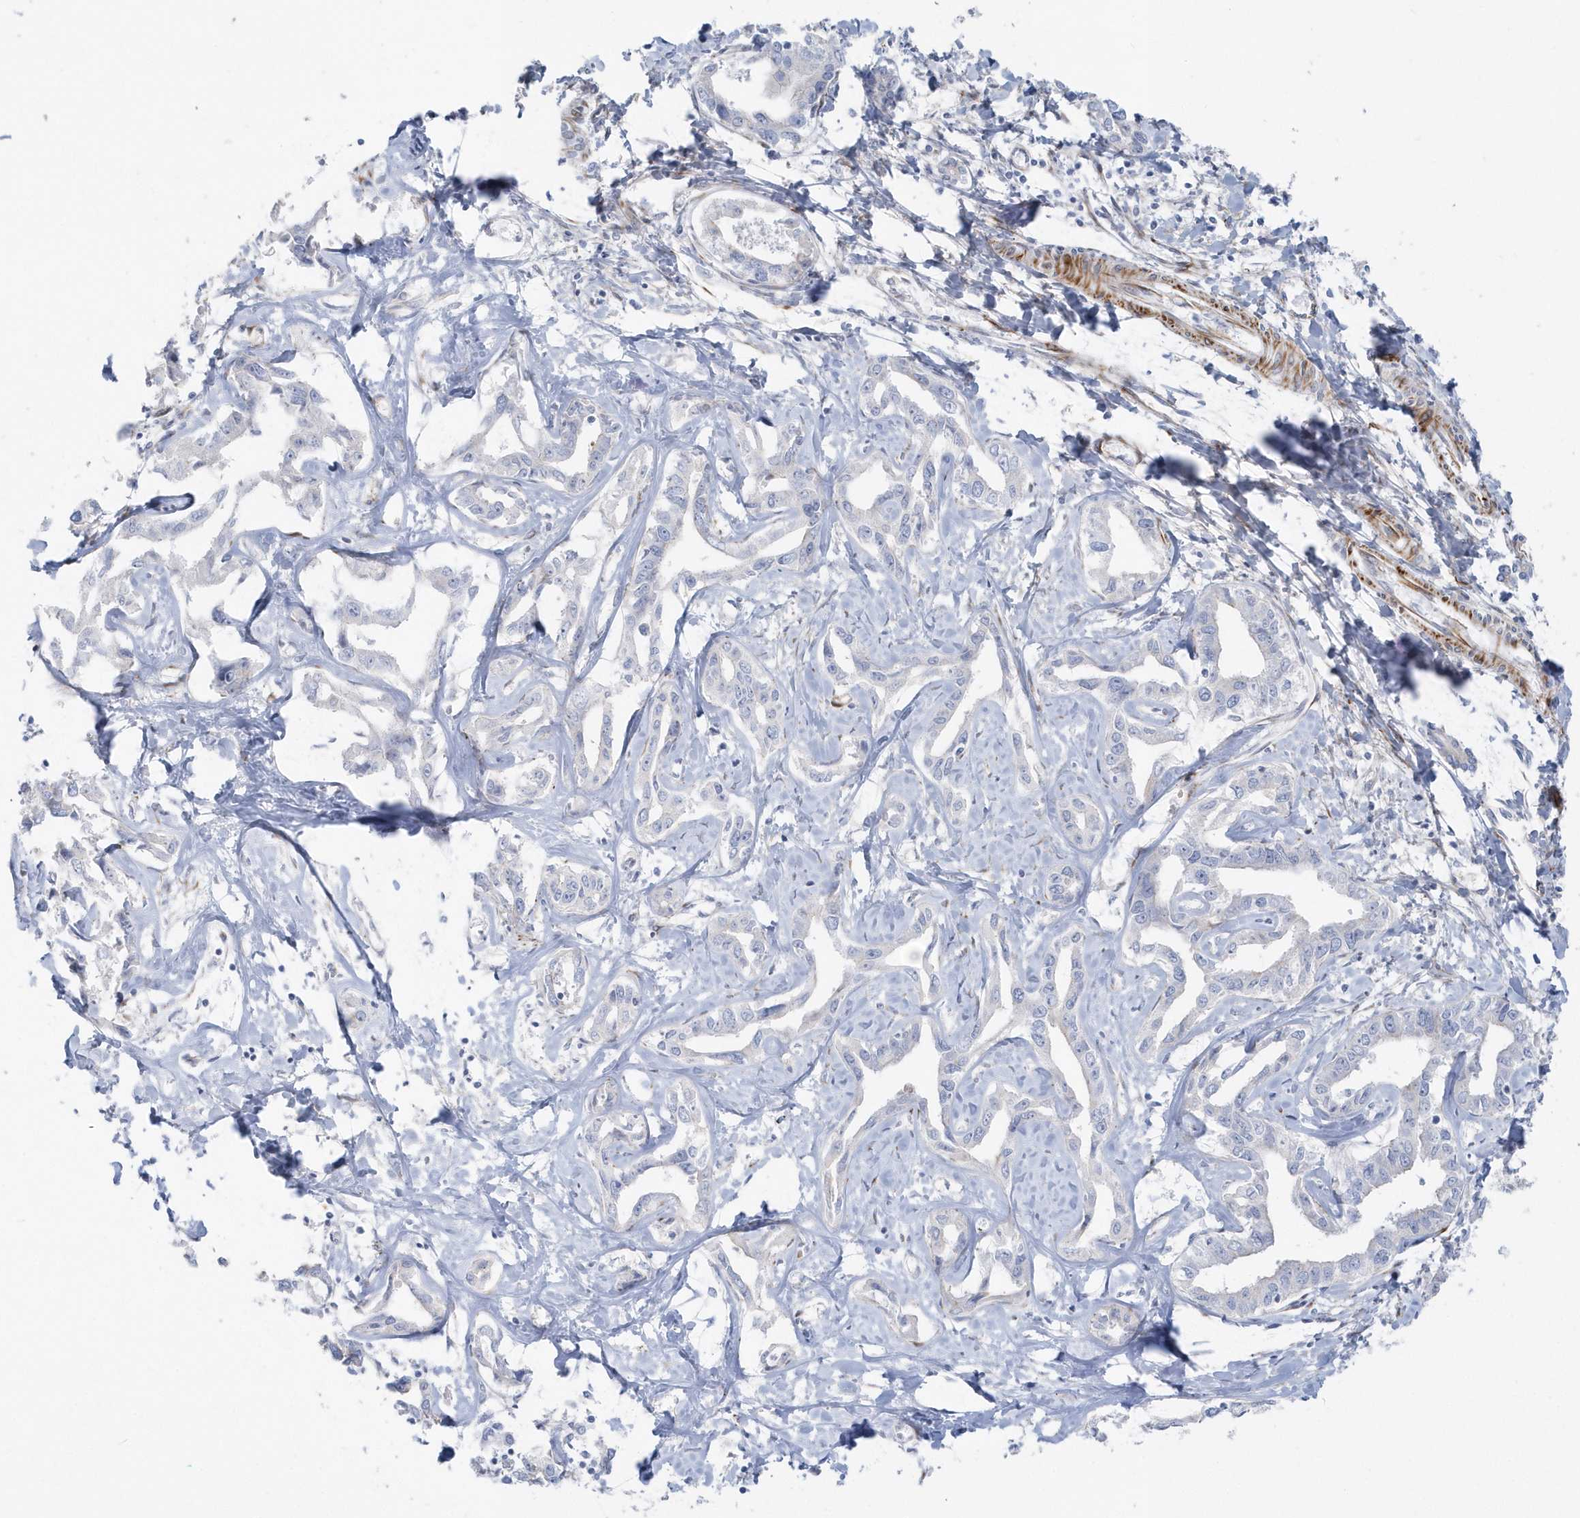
{"staining": {"intensity": "negative", "quantity": "none", "location": "none"}, "tissue": "liver cancer", "cell_type": "Tumor cells", "image_type": "cancer", "snomed": [{"axis": "morphology", "description": "Cholangiocarcinoma"}, {"axis": "topography", "description": "Liver"}], "caption": "This is a image of IHC staining of liver cholangiocarcinoma, which shows no expression in tumor cells. (Brightfield microscopy of DAB immunohistochemistry (IHC) at high magnification).", "gene": "PPIL6", "patient": {"sex": "male", "age": 59}}